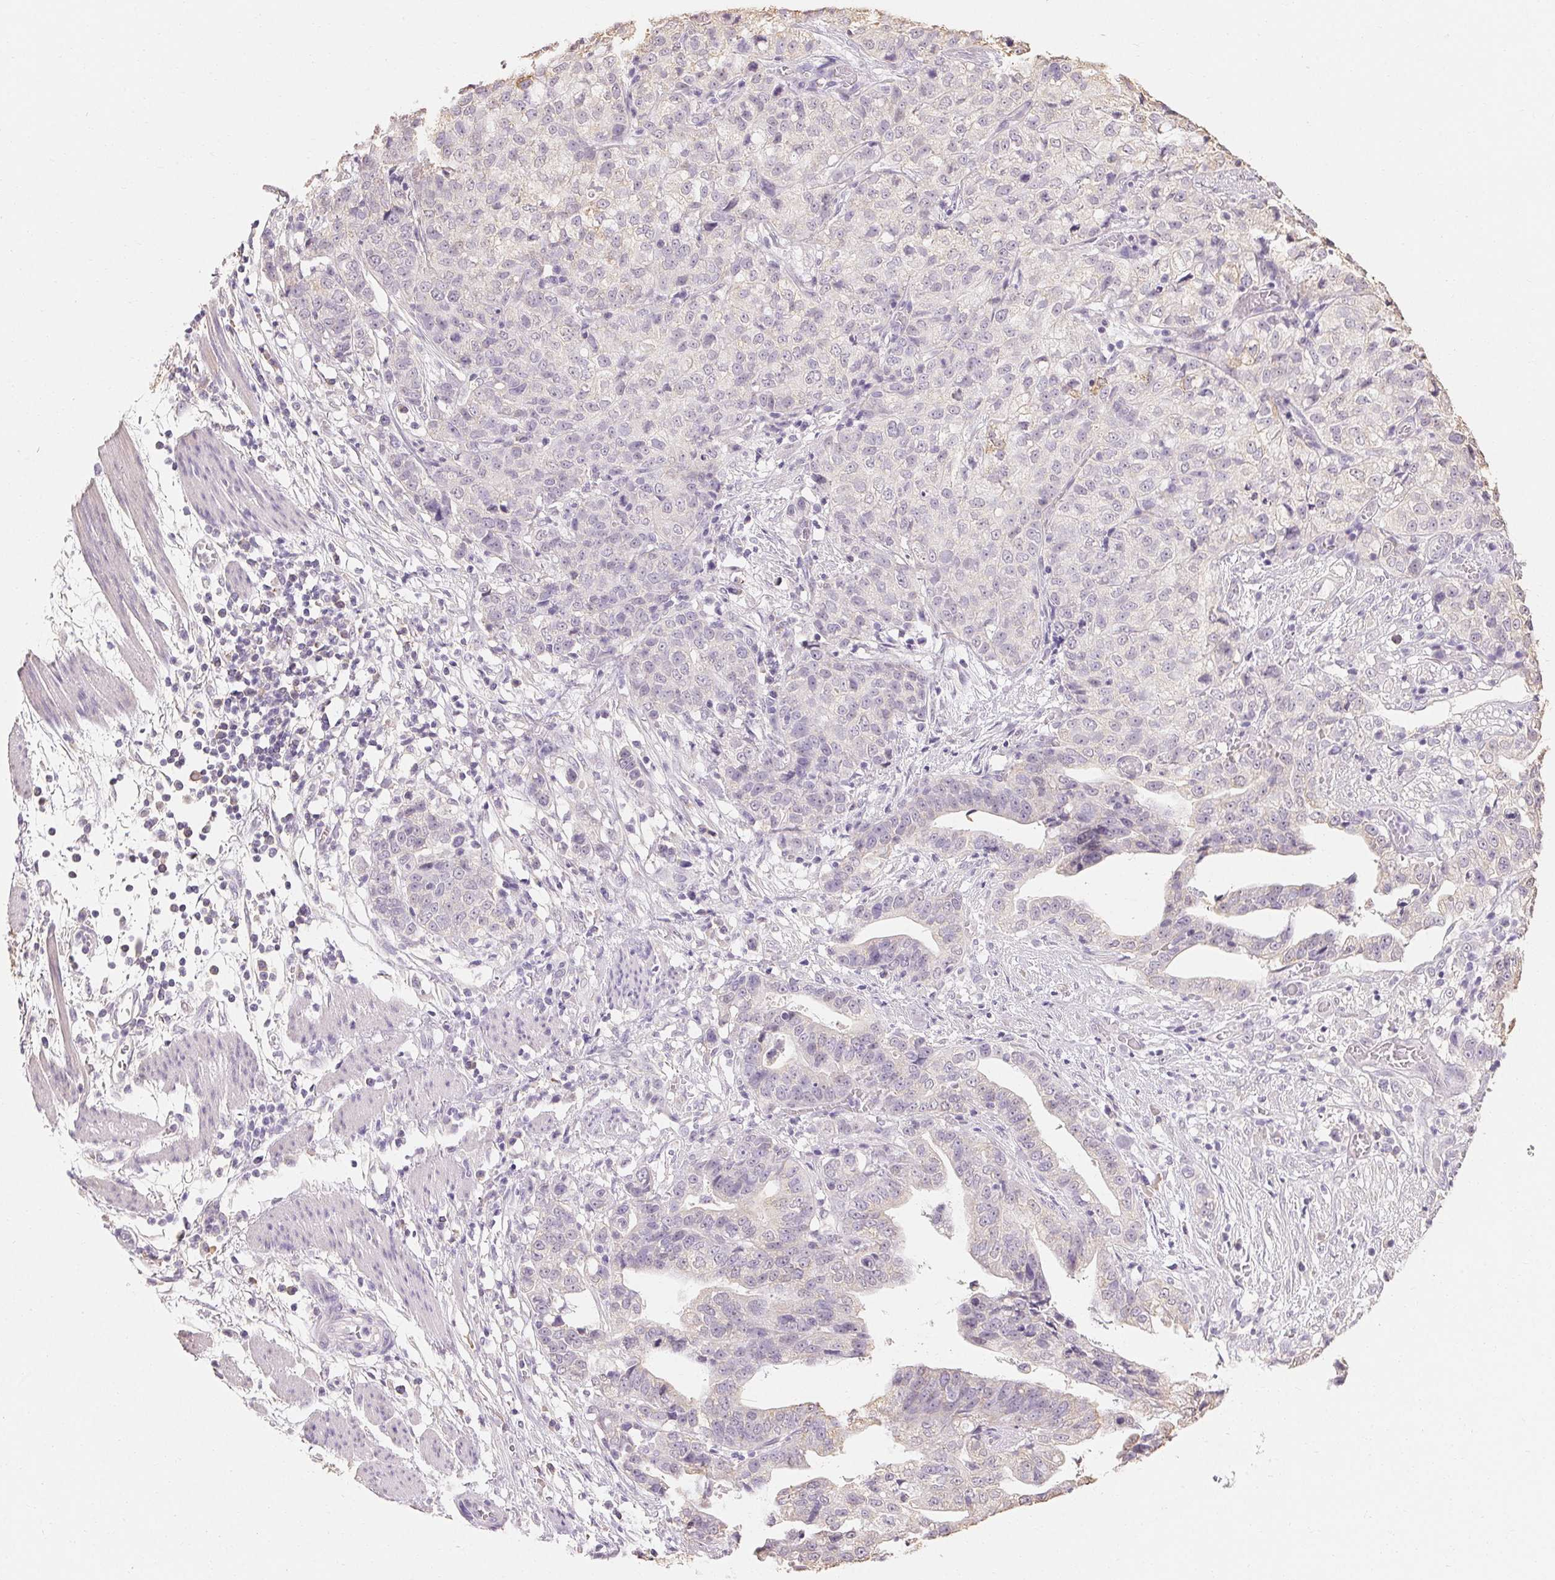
{"staining": {"intensity": "negative", "quantity": "none", "location": "none"}, "tissue": "stomach cancer", "cell_type": "Tumor cells", "image_type": "cancer", "snomed": [{"axis": "morphology", "description": "Adenocarcinoma, NOS"}, {"axis": "topography", "description": "Stomach, upper"}], "caption": "Immunohistochemistry (IHC) of adenocarcinoma (stomach) reveals no staining in tumor cells.", "gene": "MAP7D2", "patient": {"sex": "female", "age": 67}}